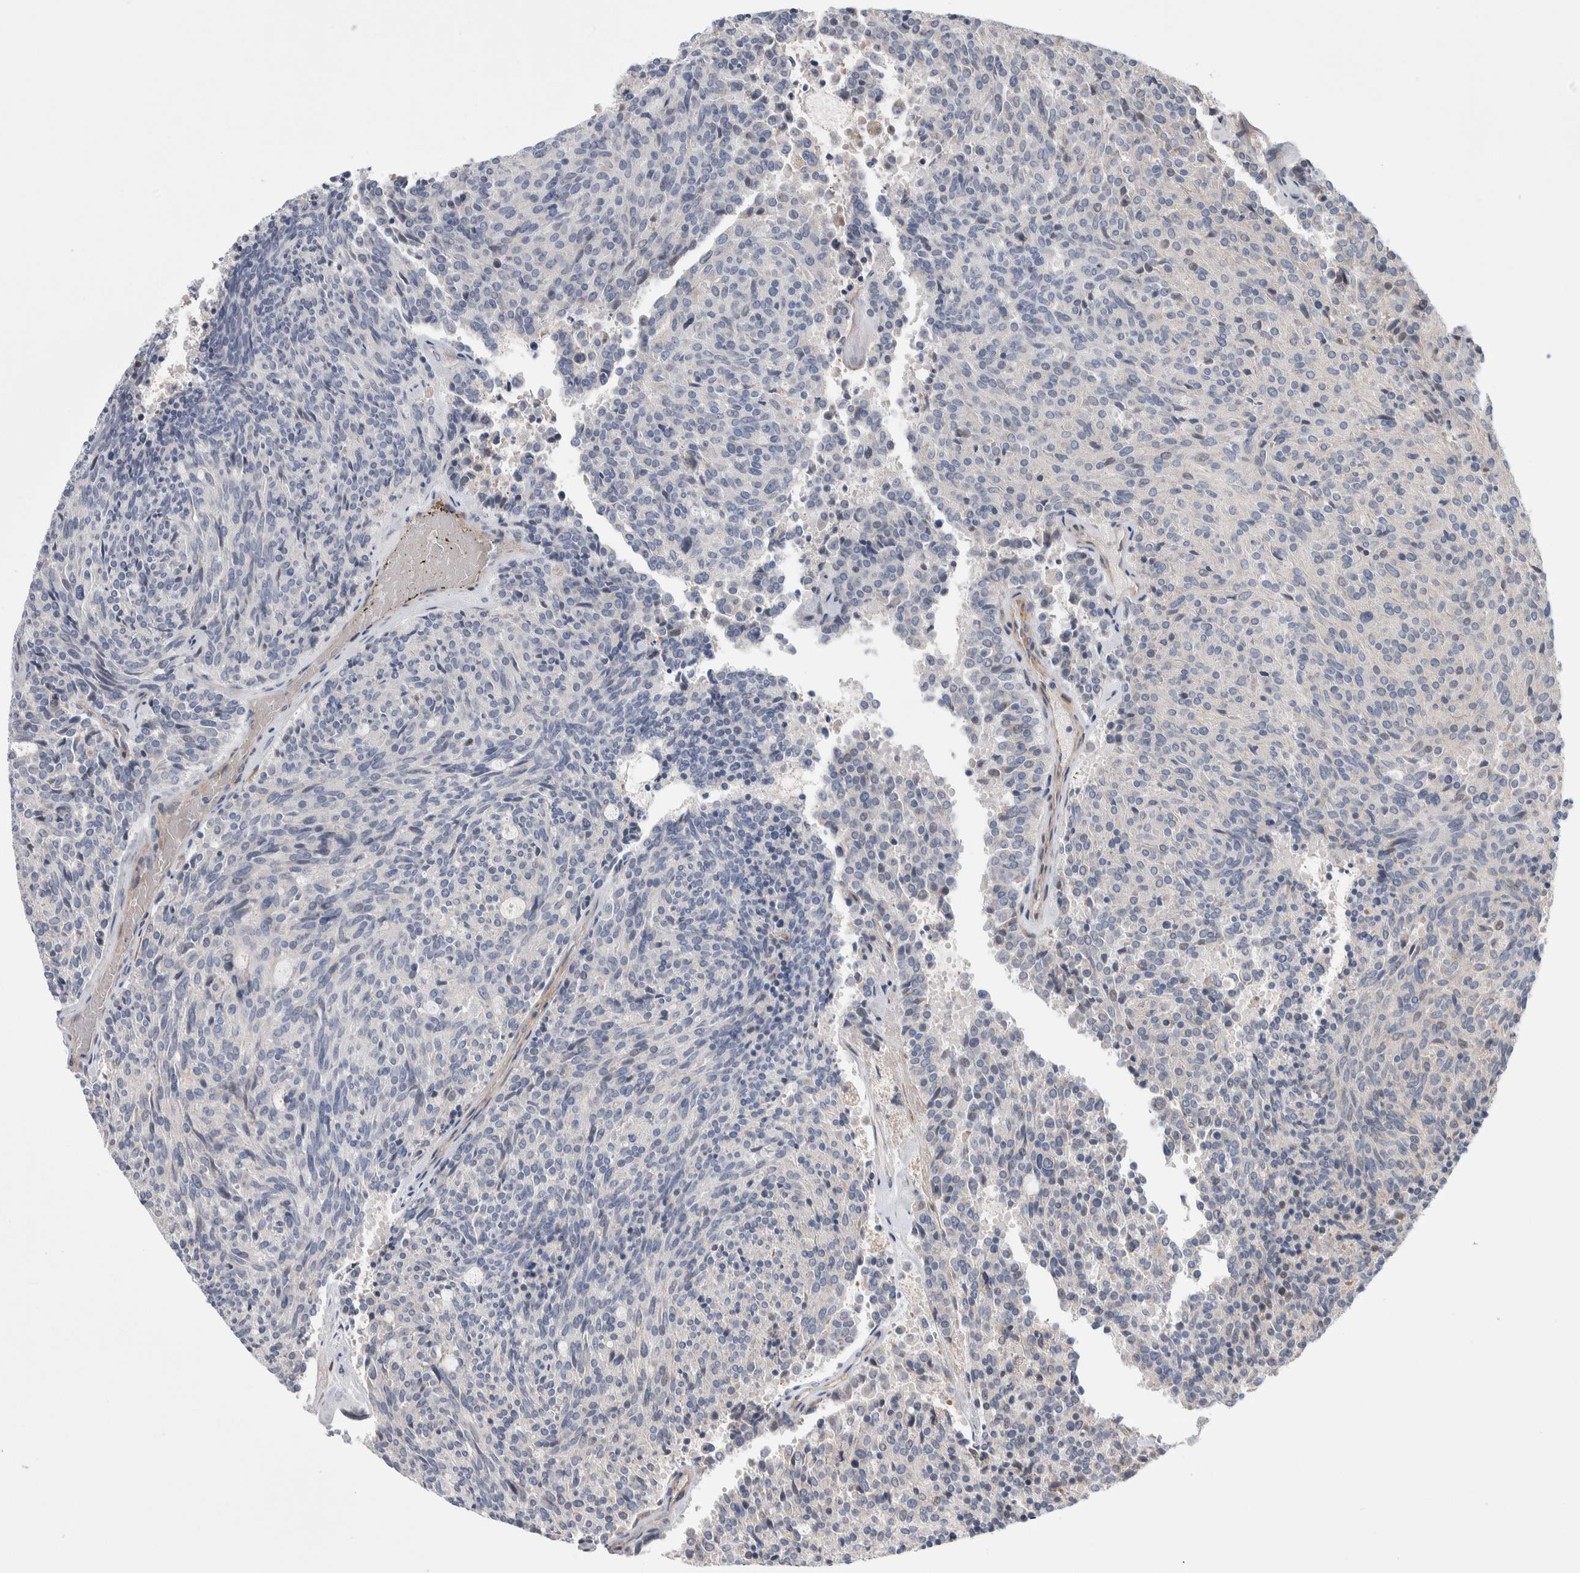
{"staining": {"intensity": "negative", "quantity": "none", "location": "none"}, "tissue": "carcinoid", "cell_type": "Tumor cells", "image_type": "cancer", "snomed": [{"axis": "morphology", "description": "Carcinoid, malignant, NOS"}, {"axis": "topography", "description": "Pancreas"}], "caption": "The histopathology image displays no staining of tumor cells in malignant carcinoid.", "gene": "PSMG3", "patient": {"sex": "female", "age": 54}}